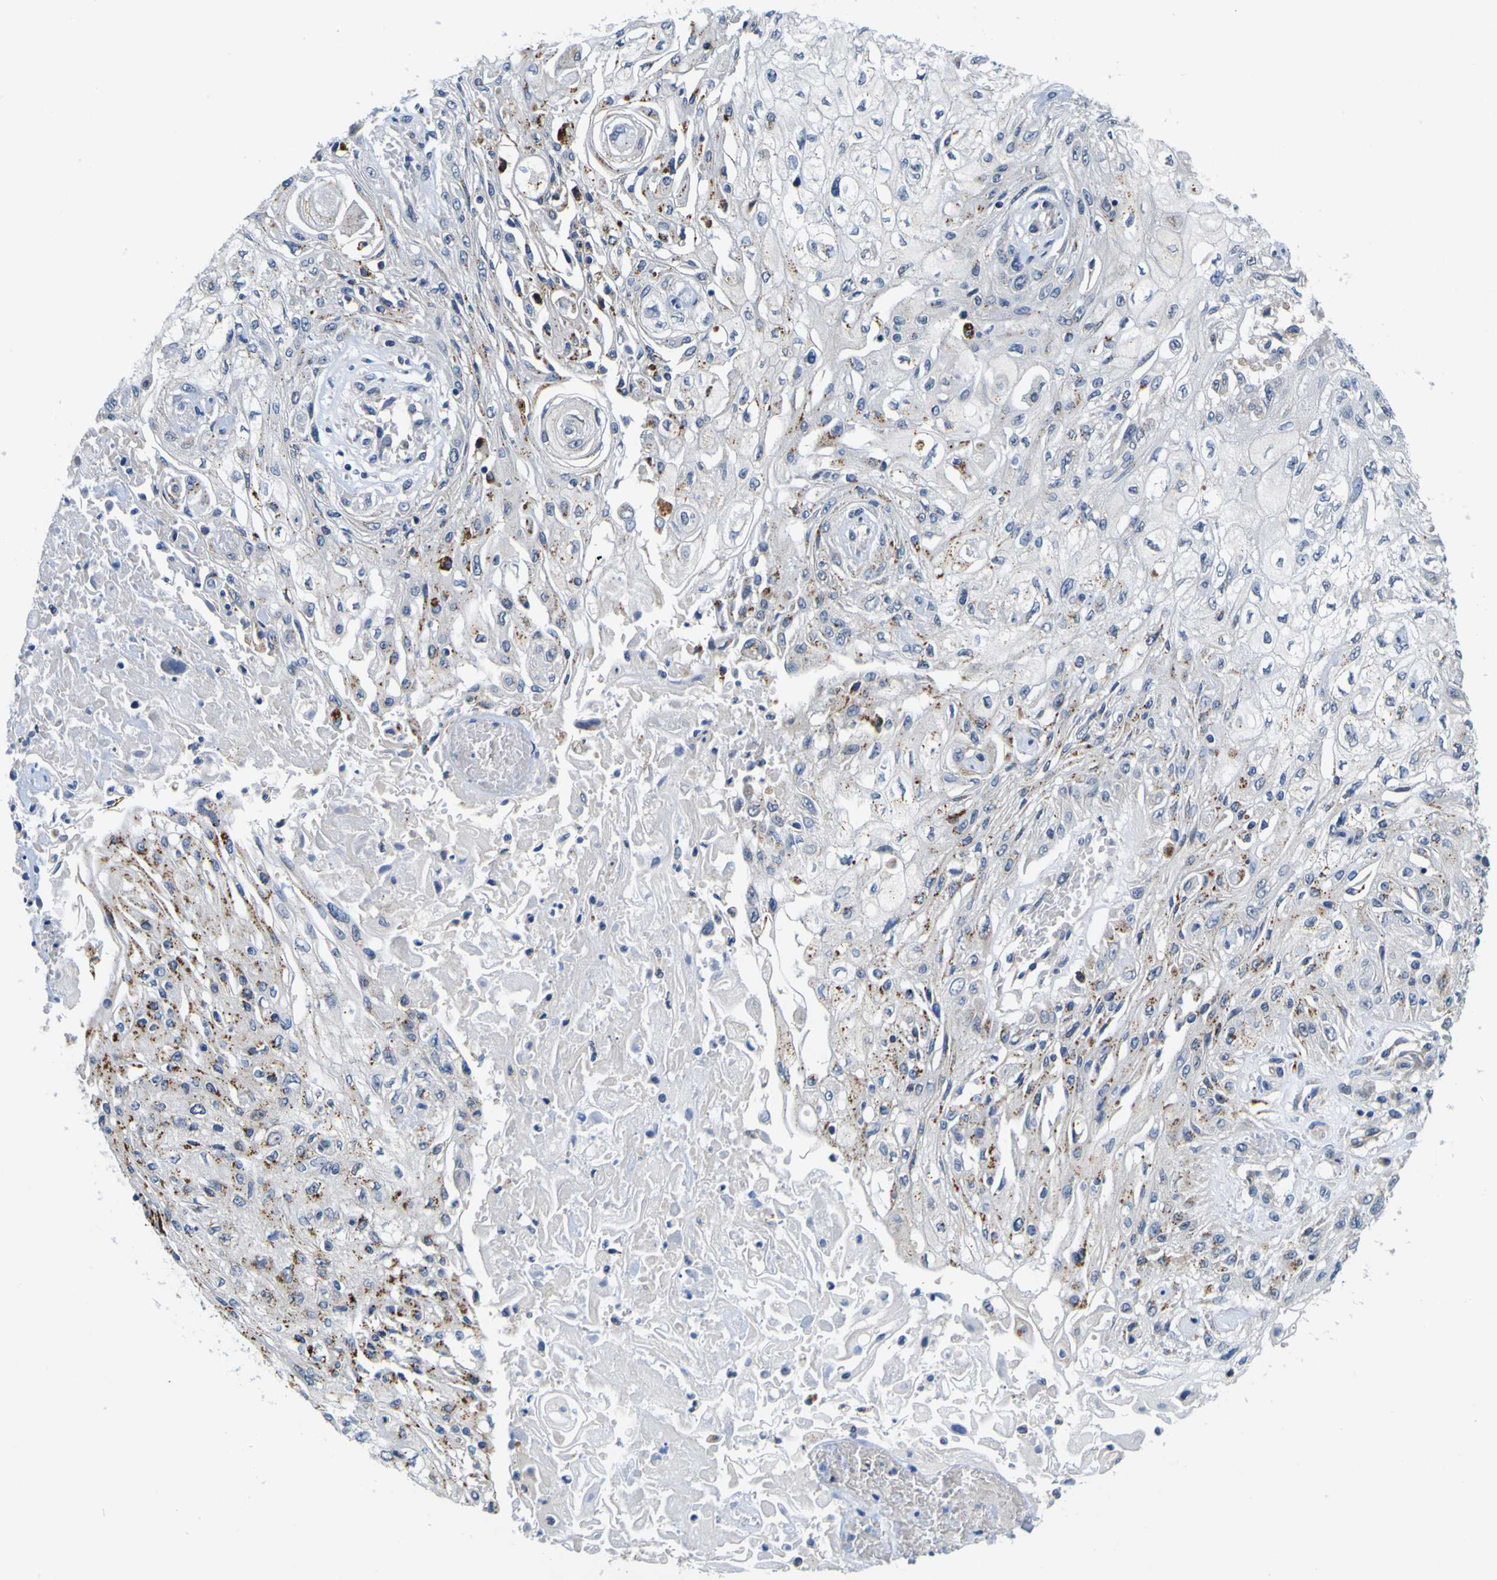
{"staining": {"intensity": "moderate", "quantity": ">75%", "location": "cytoplasmic/membranous"}, "tissue": "skin cancer", "cell_type": "Tumor cells", "image_type": "cancer", "snomed": [{"axis": "morphology", "description": "Squamous cell carcinoma, NOS"}, {"axis": "topography", "description": "Skin"}], "caption": "Immunohistochemistry image of neoplastic tissue: skin cancer (squamous cell carcinoma) stained using immunohistochemistry (IHC) reveals medium levels of moderate protein expression localized specifically in the cytoplasmic/membranous of tumor cells, appearing as a cytoplasmic/membranous brown color.", "gene": "TNIK", "patient": {"sex": "male", "age": 75}}